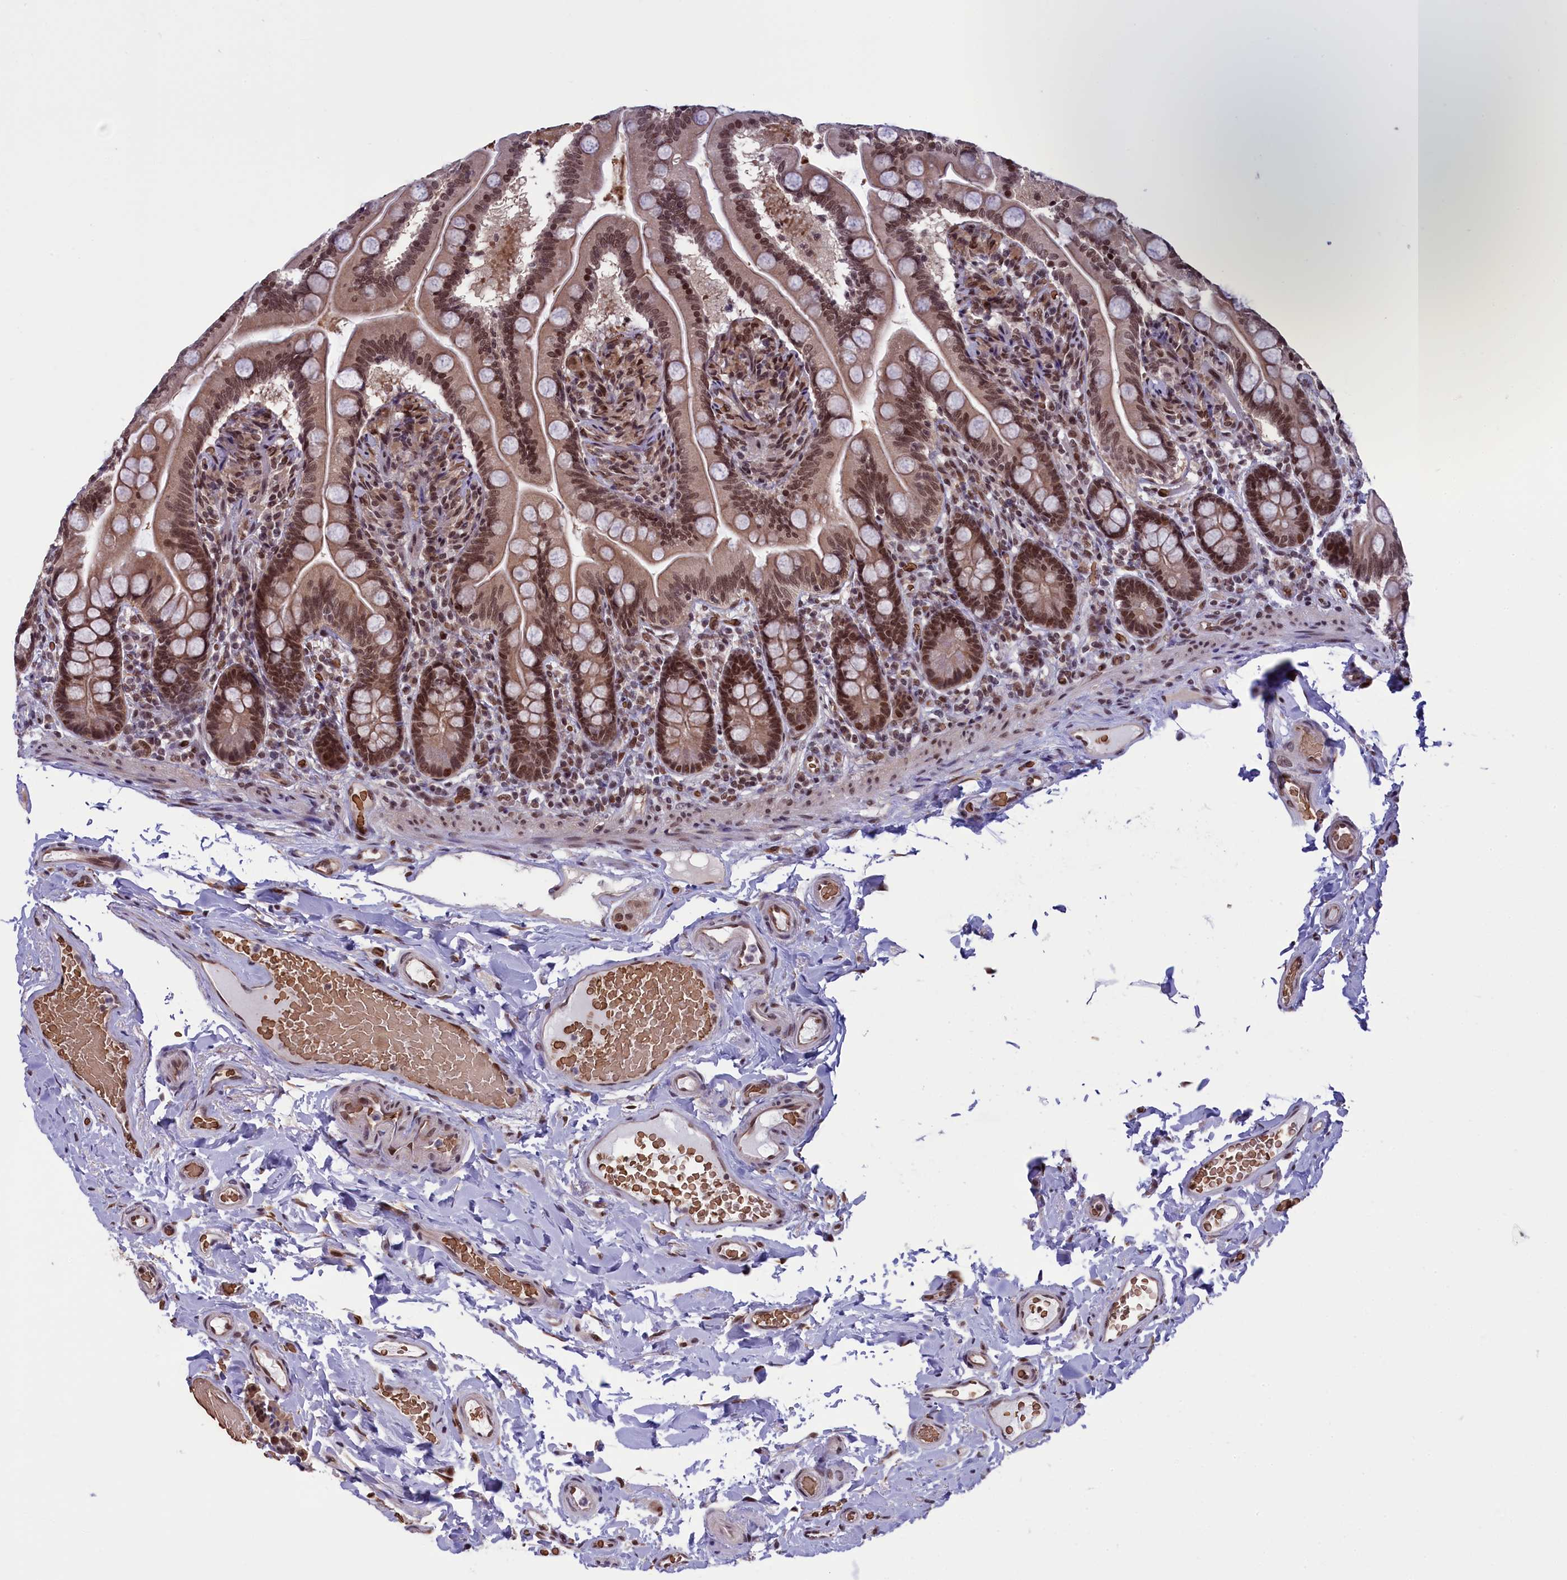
{"staining": {"intensity": "moderate", "quantity": ">75%", "location": "cytoplasmic/membranous,nuclear"}, "tissue": "small intestine", "cell_type": "Glandular cells", "image_type": "normal", "snomed": [{"axis": "morphology", "description": "Normal tissue, NOS"}, {"axis": "topography", "description": "Small intestine"}], "caption": "This is a histology image of immunohistochemistry staining of benign small intestine, which shows moderate positivity in the cytoplasmic/membranous,nuclear of glandular cells.", "gene": "MPHOSPH8", "patient": {"sex": "female", "age": 64}}